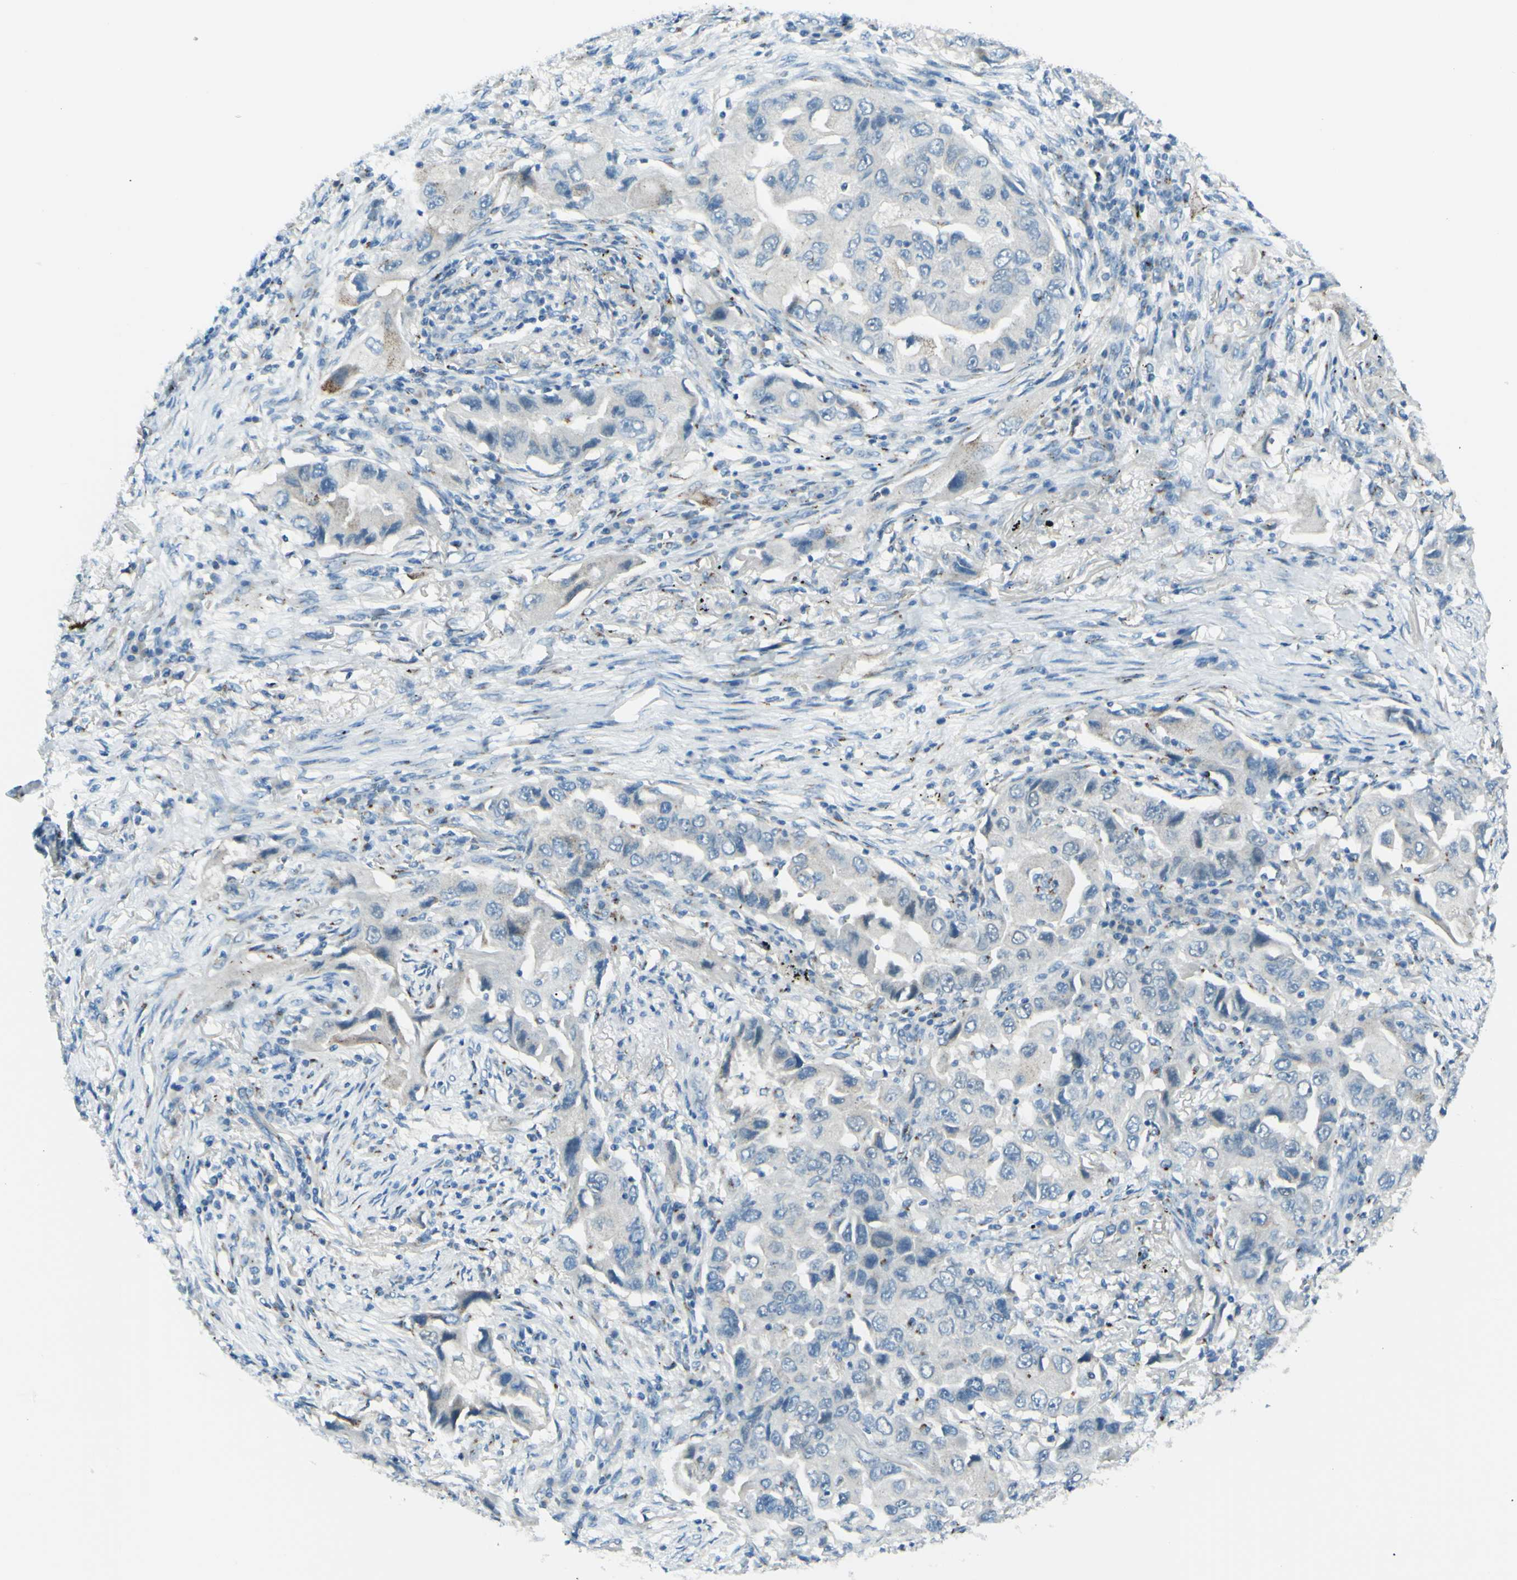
{"staining": {"intensity": "negative", "quantity": "none", "location": "none"}, "tissue": "lung cancer", "cell_type": "Tumor cells", "image_type": "cancer", "snomed": [{"axis": "morphology", "description": "Adenocarcinoma, NOS"}, {"axis": "topography", "description": "Lung"}], "caption": "Immunohistochemical staining of human lung cancer shows no significant staining in tumor cells.", "gene": "B4GALT1", "patient": {"sex": "female", "age": 65}}